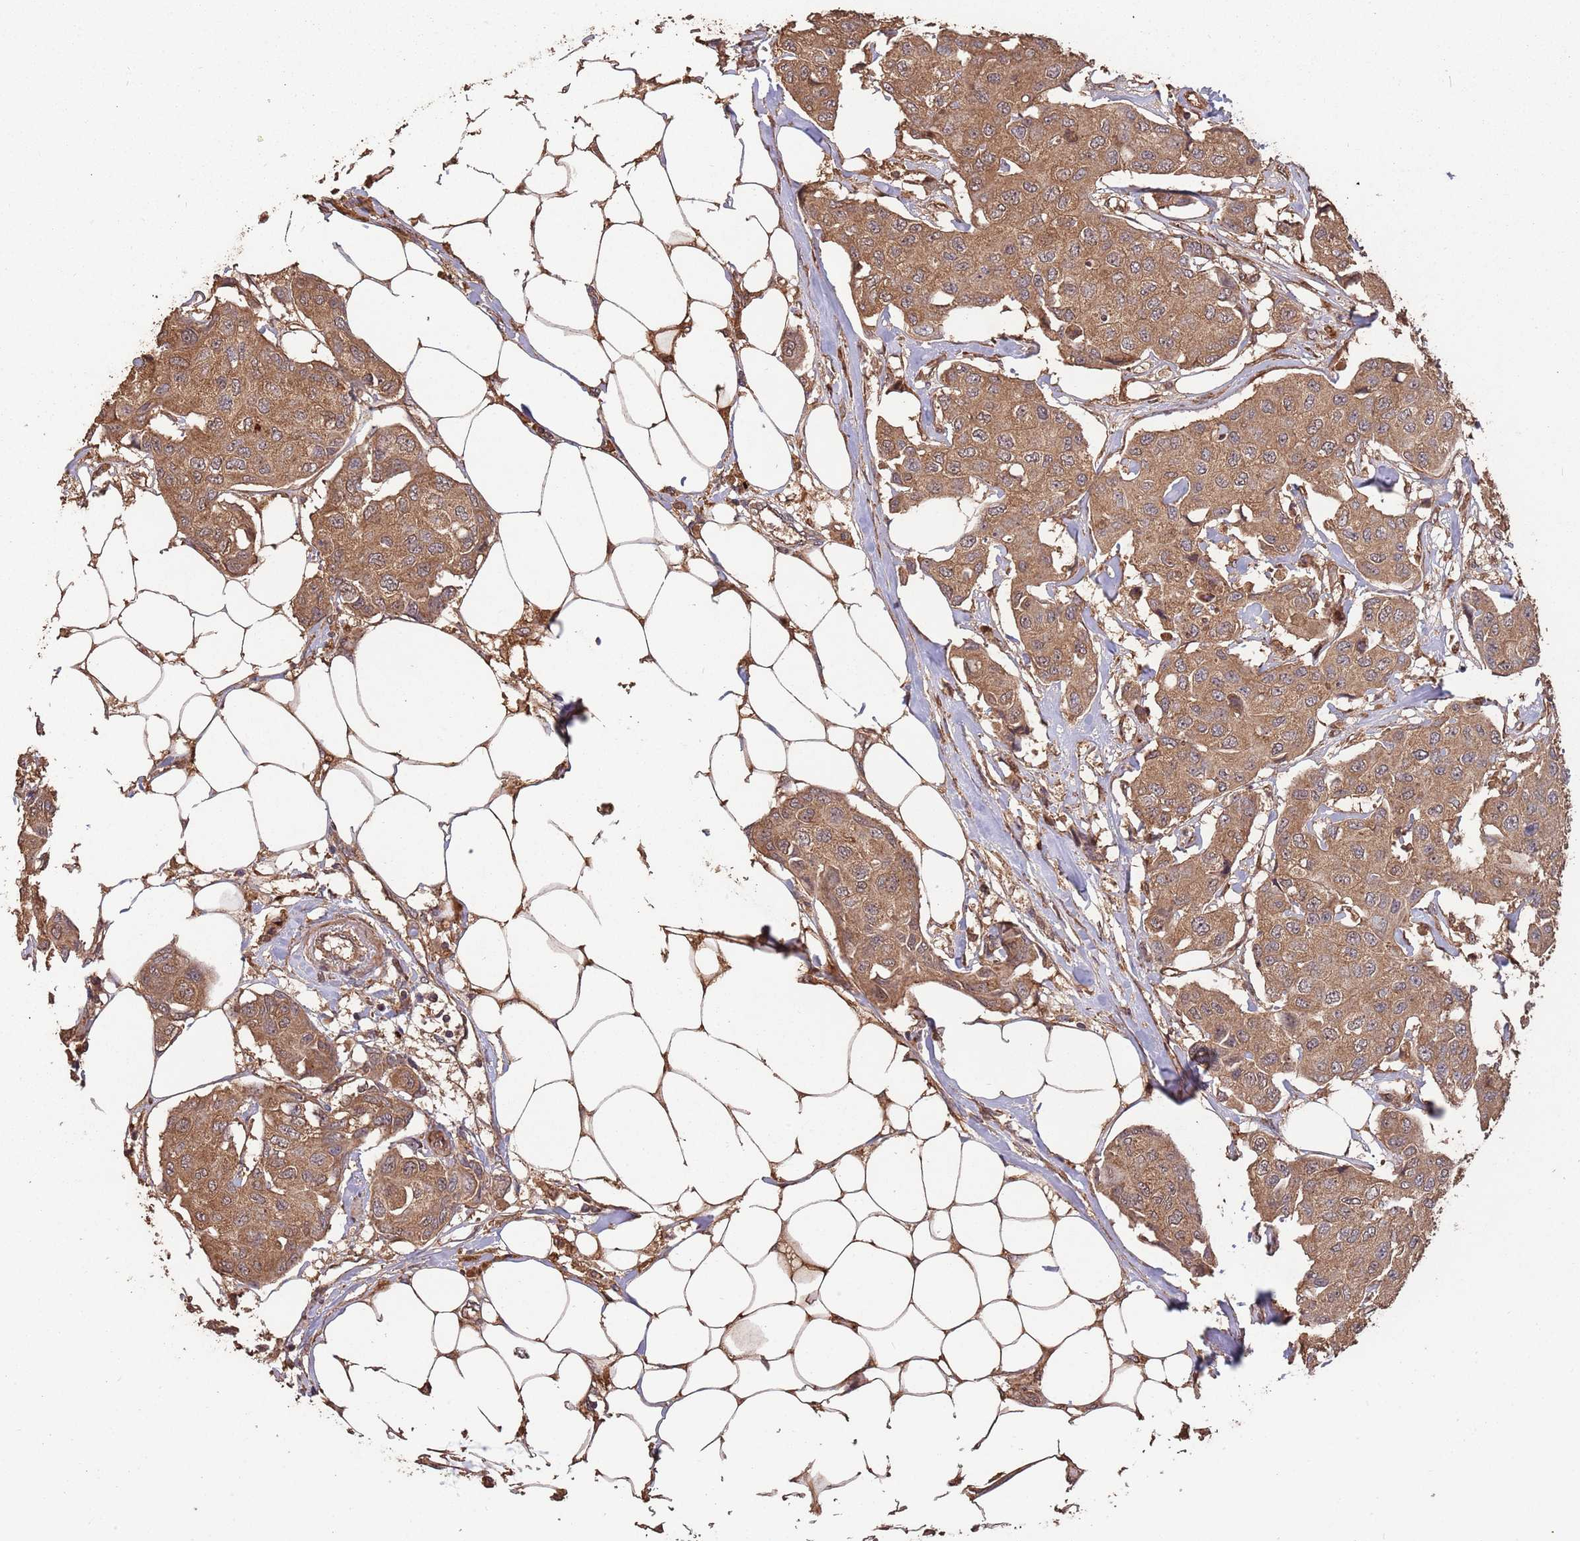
{"staining": {"intensity": "moderate", "quantity": ">75%", "location": "cytoplasmic/membranous"}, "tissue": "breast cancer", "cell_type": "Tumor cells", "image_type": "cancer", "snomed": [{"axis": "morphology", "description": "Duct carcinoma"}, {"axis": "topography", "description": "Breast"}, {"axis": "topography", "description": "Lymph node"}], "caption": "This histopathology image shows invasive ductal carcinoma (breast) stained with immunohistochemistry (IHC) to label a protein in brown. The cytoplasmic/membranous of tumor cells show moderate positivity for the protein. Nuclei are counter-stained blue.", "gene": "ZNF428", "patient": {"sex": "female", "age": 80}}